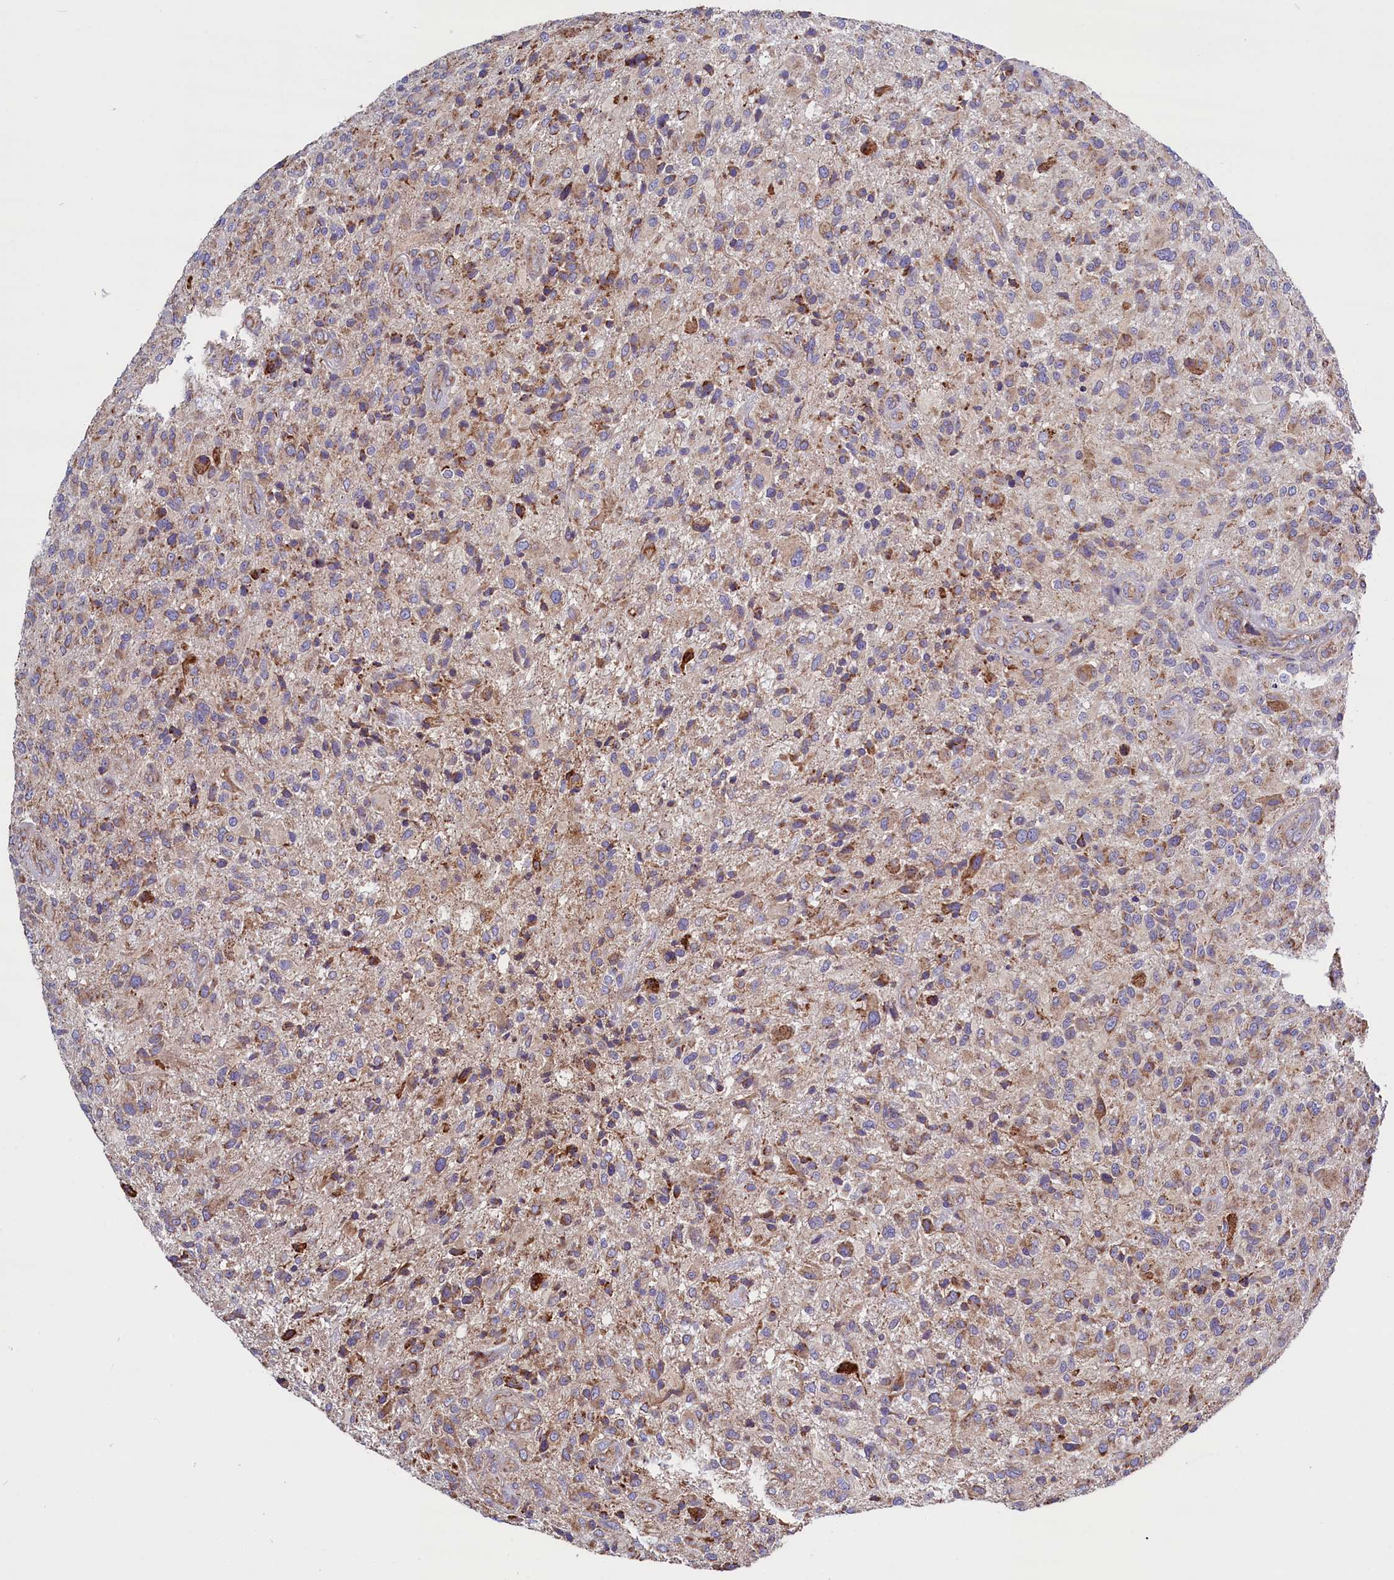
{"staining": {"intensity": "weak", "quantity": "25%-75%", "location": "cytoplasmic/membranous"}, "tissue": "glioma", "cell_type": "Tumor cells", "image_type": "cancer", "snomed": [{"axis": "morphology", "description": "Glioma, malignant, High grade"}, {"axis": "topography", "description": "Brain"}], "caption": "Immunohistochemistry (IHC) (DAB (3,3'-diaminobenzidine)) staining of glioma reveals weak cytoplasmic/membranous protein staining in about 25%-75% of tumor cells.", "gene": "ZSWIM1", "patient": {"sex": "male", "age": 47}}